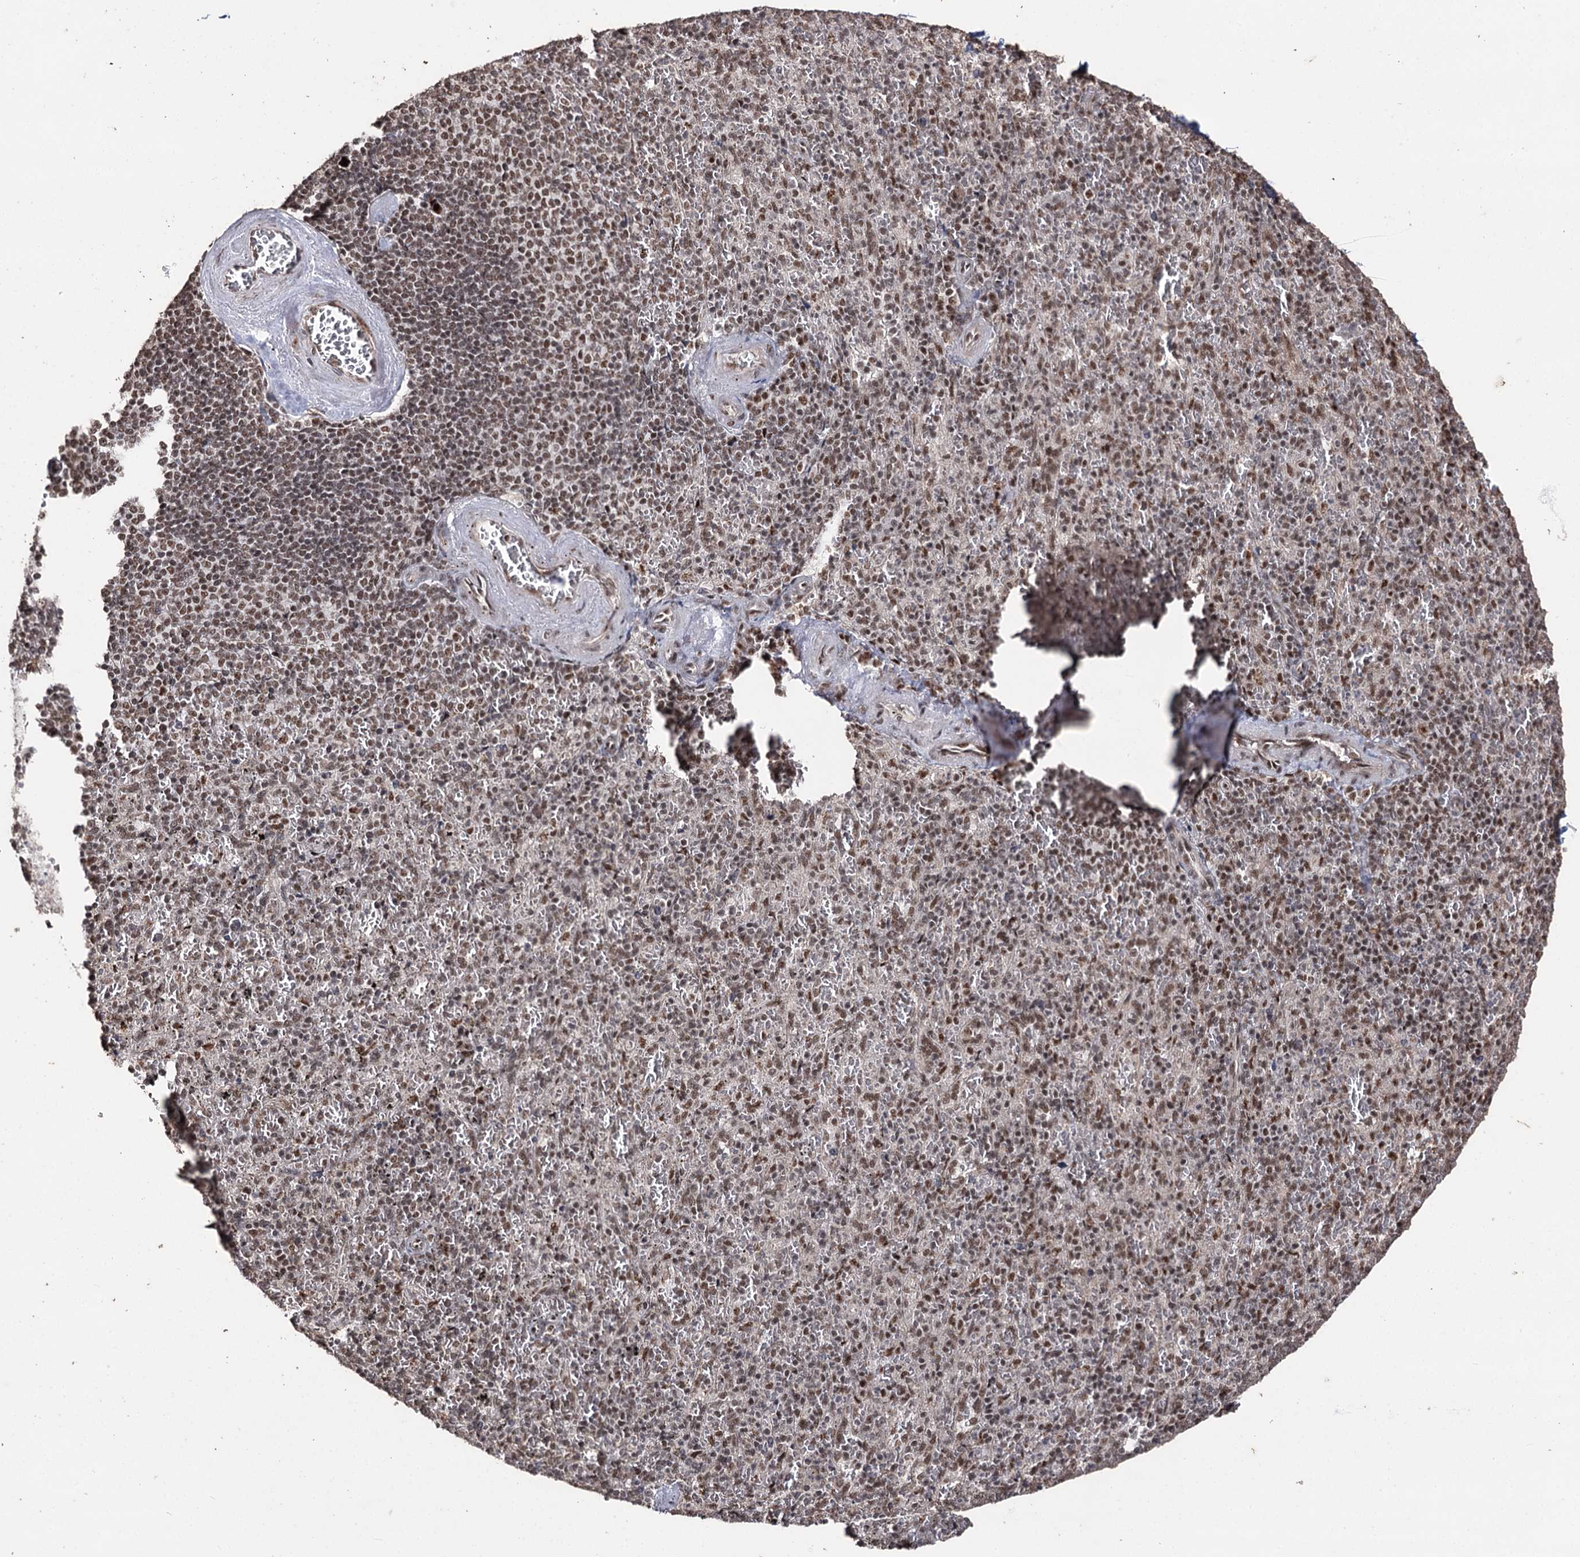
{"staining": {"intensity": "moderate", "quantity": ">75%", "location": "nuclear"}, "tissue": "spleen", "cell_type": "Cells in red pulp", "image_type": "normal", "snomed": [{"axis": "morphology", "description": "Normal tissue, NOS"}, {"axis": "topography", "description": "Spleen"}], "caption": "Normal spleen exhibits moderate nuclear staining in about >75% of cells in red pulp, visualized by immunohistochemistry.", "gene": "U2SURP", "patient": {"sex": "male", "age": 82}}